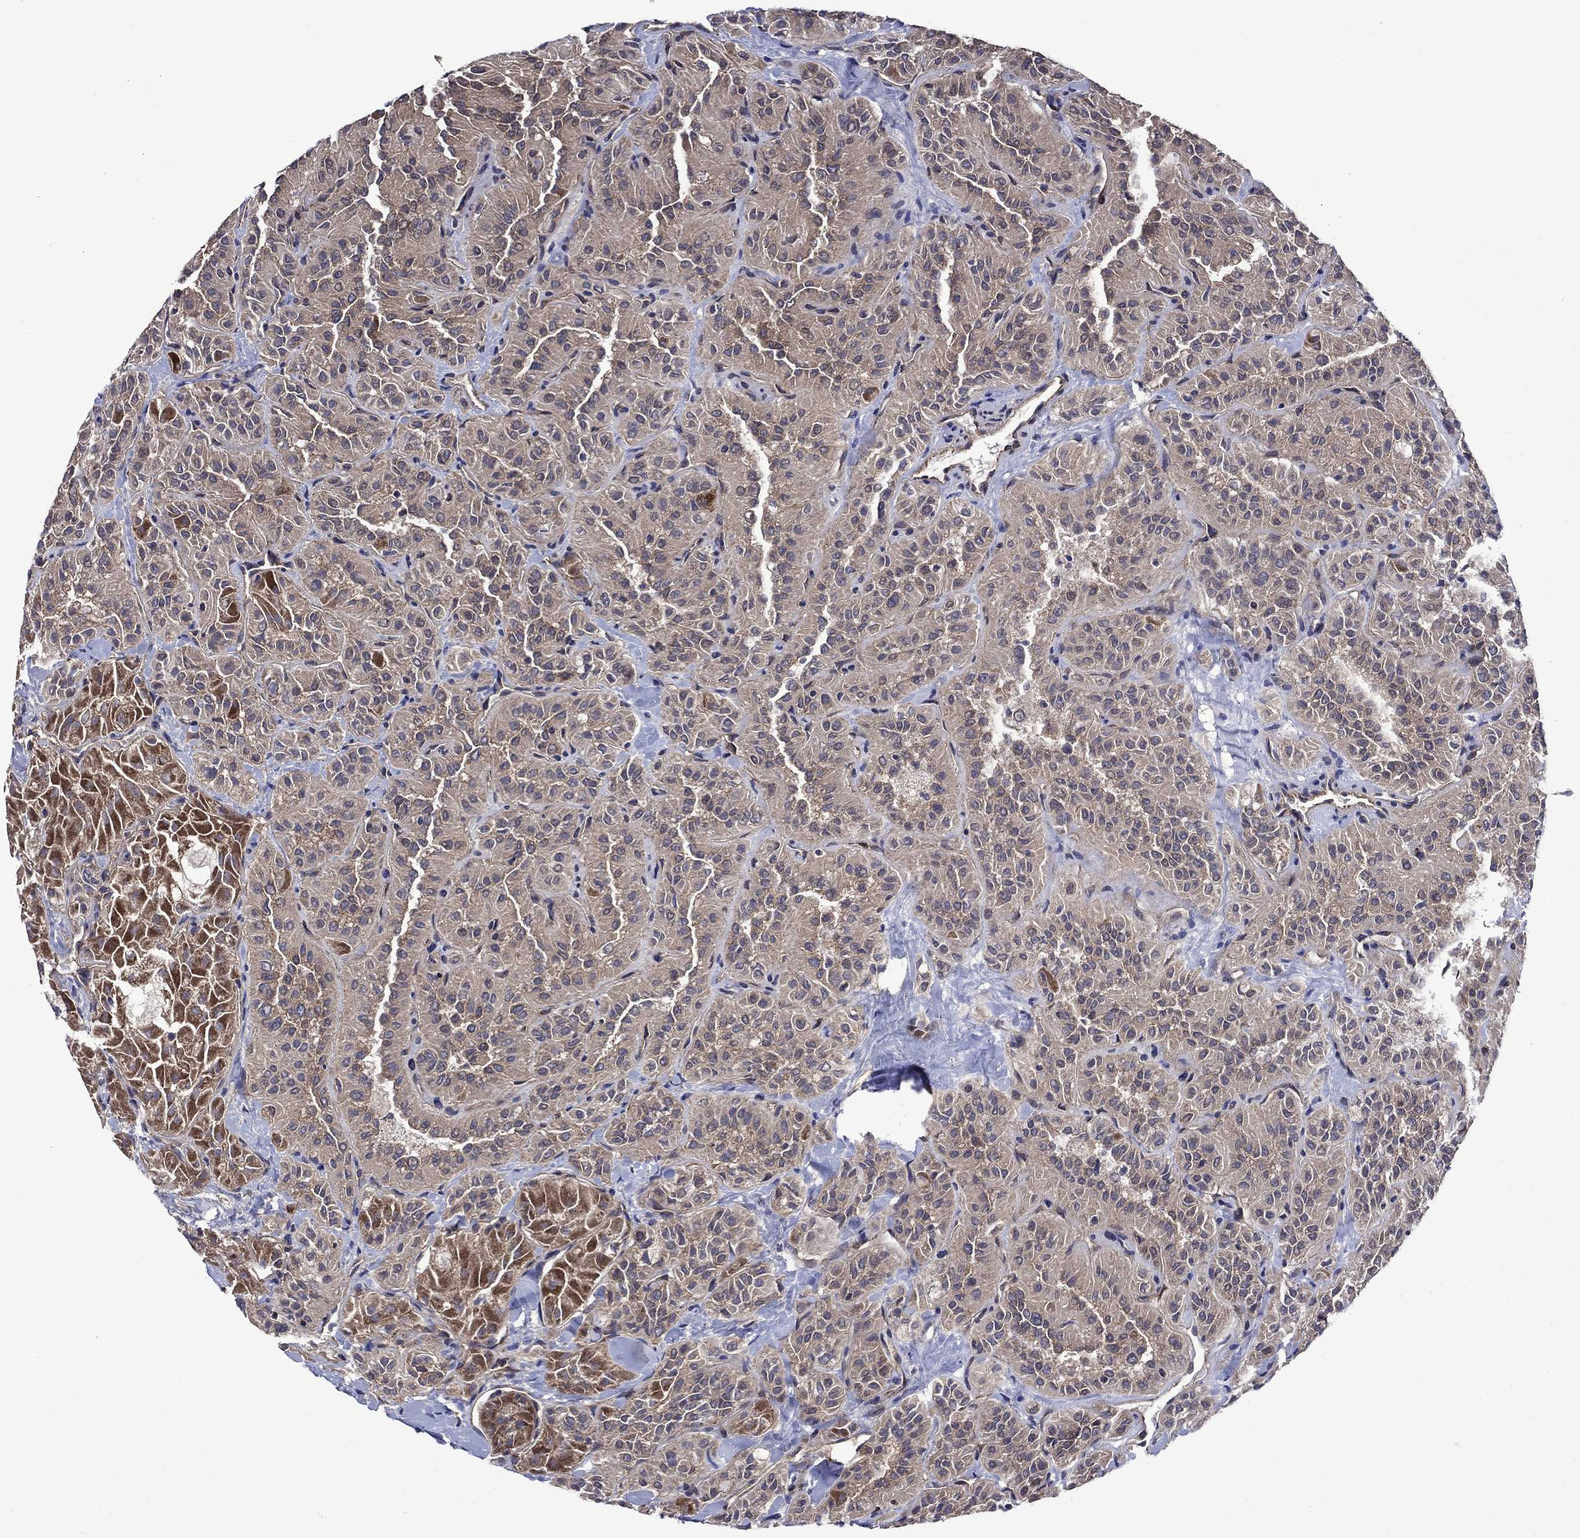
{"staining": {"intensity": "strong", "quantity": "<25%", "location": "cytoplasmic/membranous"}, "tissue": "thyroid cancer", "cell_type": "Tumor cells", "image_type": "cancer", "snomed": [{"axis": "morphology", "description": "Papillary adenocarcinoma, NOS"}, {"axis": "topography", "description": "Thyroid gland"}], "caption": "Protein expression by immunohistochemistry demonstrates strong cytoplasmic/membranous staining in approximately <25% of tumor cells in papillary adenocarcinoma (thyroid).", "gene": "KIF22", "patient": {"sex": "female", "age": 45}}